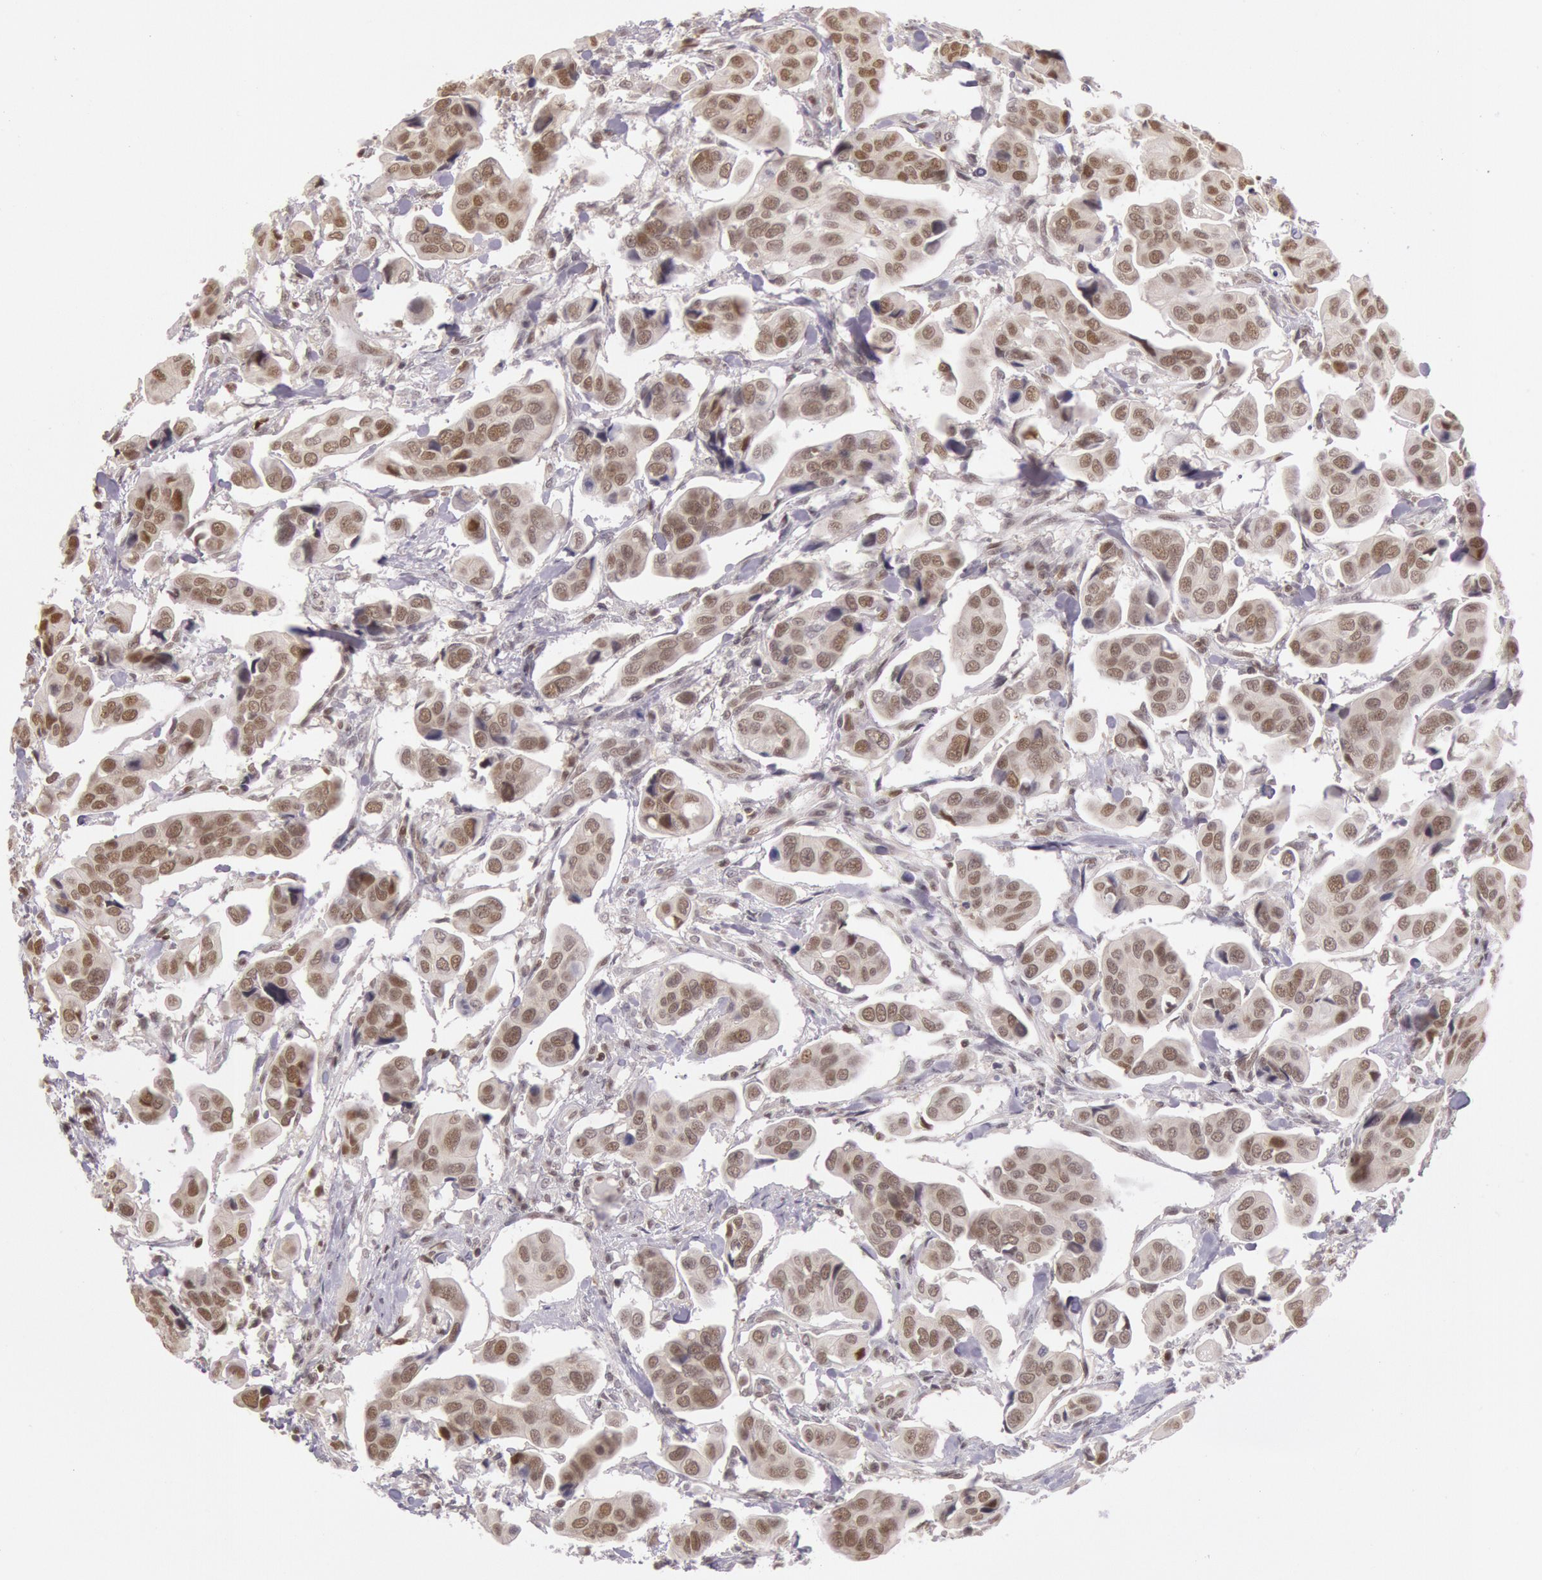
{"staining": {"intensity": "moderate", "quantity": ">75%", "location": "nuclear"}, "tissue": "urothelial cancer", "cell_type": "Tumor cells", "image_type": "cancer", "snomed": [{"axis": "morphology", "description": "Adenocarcinoma, NOS"}, {"axis": "topography", "description": "Urinary bladder"}], "caption": "Urothelial cancer stained with a brown dye displays moderate nuclear positive positivity in approximately >75% of tumor cells.", "gene": "ESS2", "patient": {"sex": "male", "age": 61}}